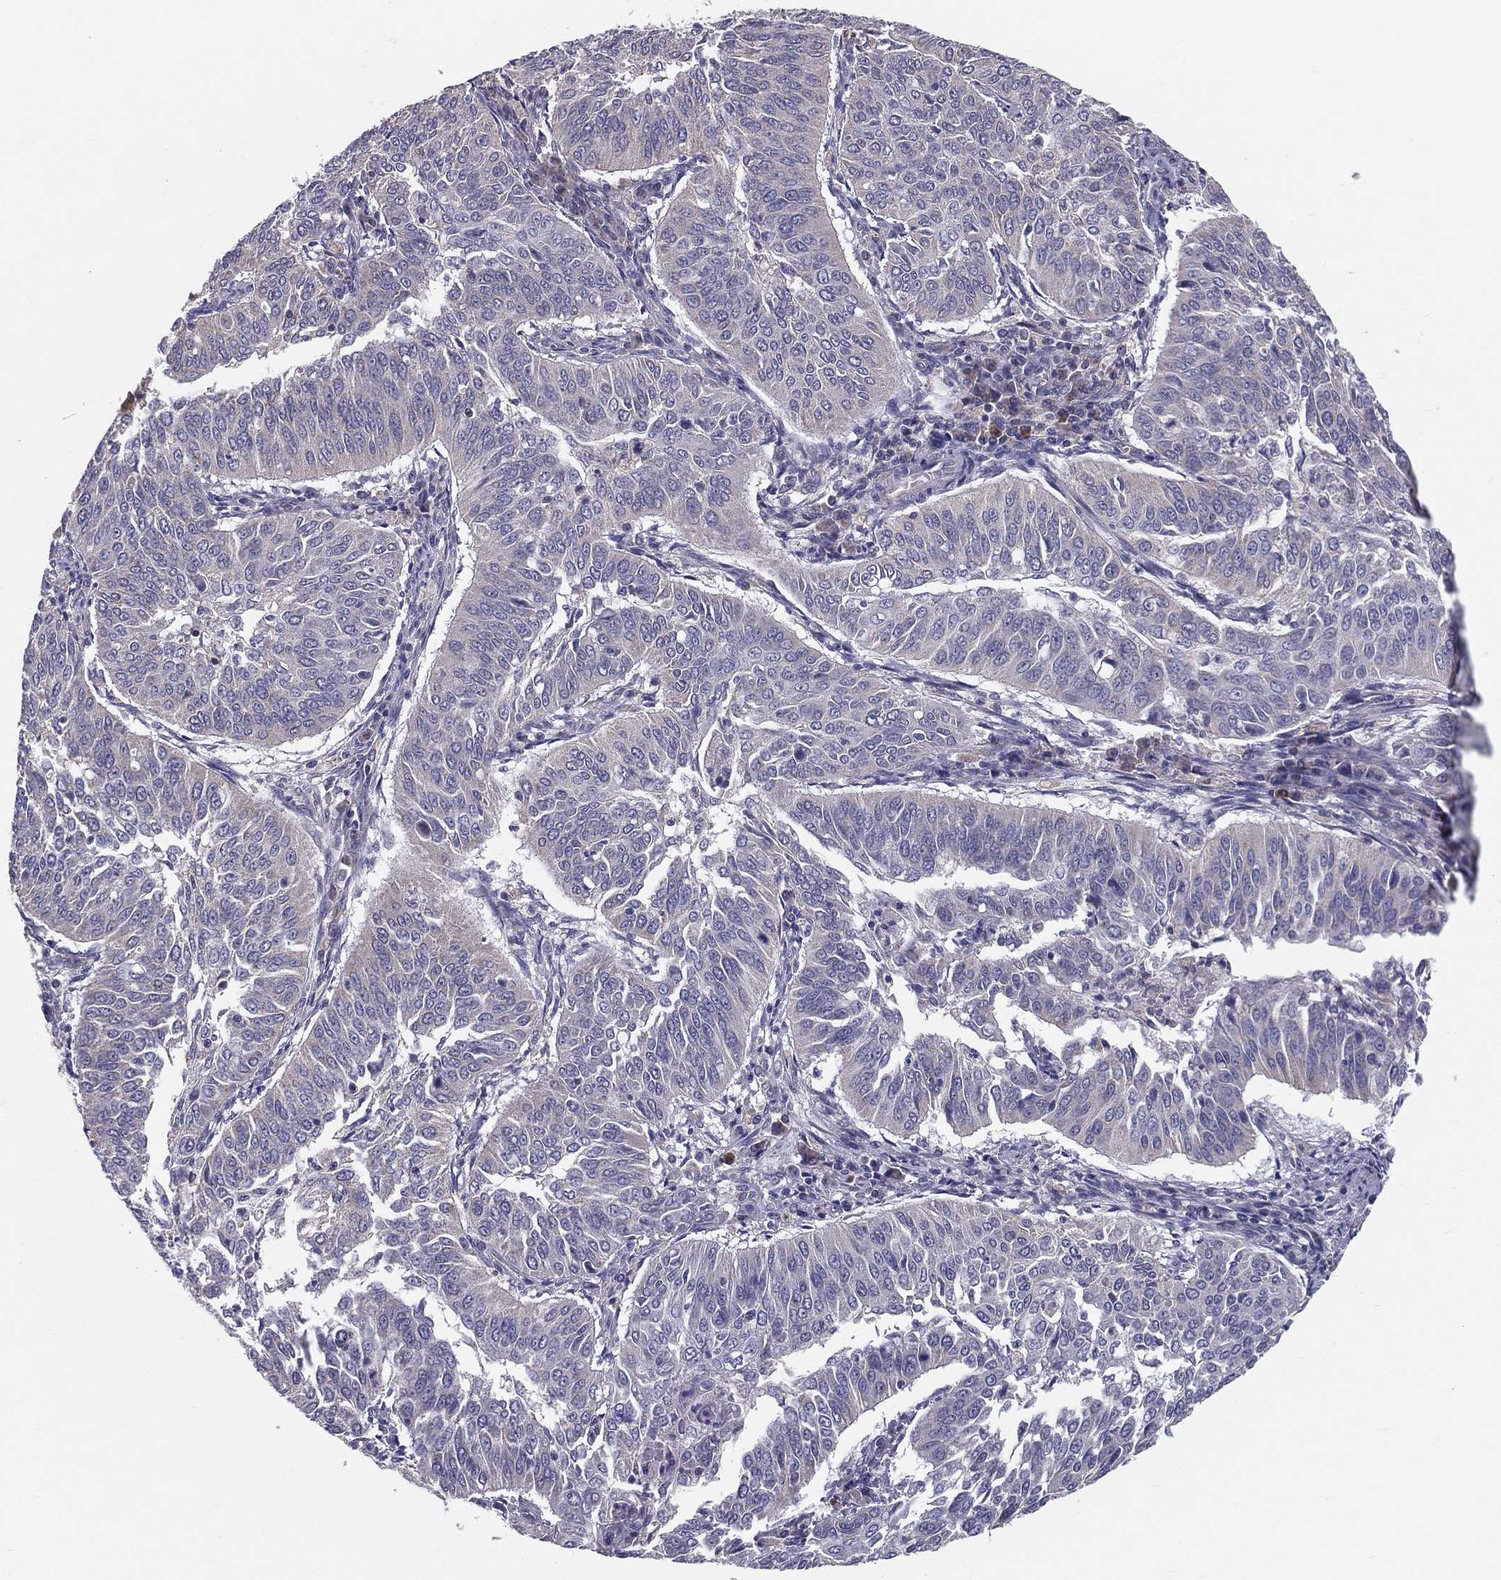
{"staining": {"intensity": "negative", "quantity": "none", "location": "none"}, "tissue": "cervical cancer", "cell_type": "Tumor cells", "image_type": "cancer", "snomed": [{"axis": "morphology", "description": "Normal tissue, NOS"}, {"axis": "morphology", "description": "Squamous cell carcinoma, NOS"}, {"axis": "topography", "description": "Cervix"}], "caption": "Tumor cells show no significant expression in cervical squamous cell carcinoma.", "gene": "PCSK1", "patient": {"sex": "female", "age": 39}}